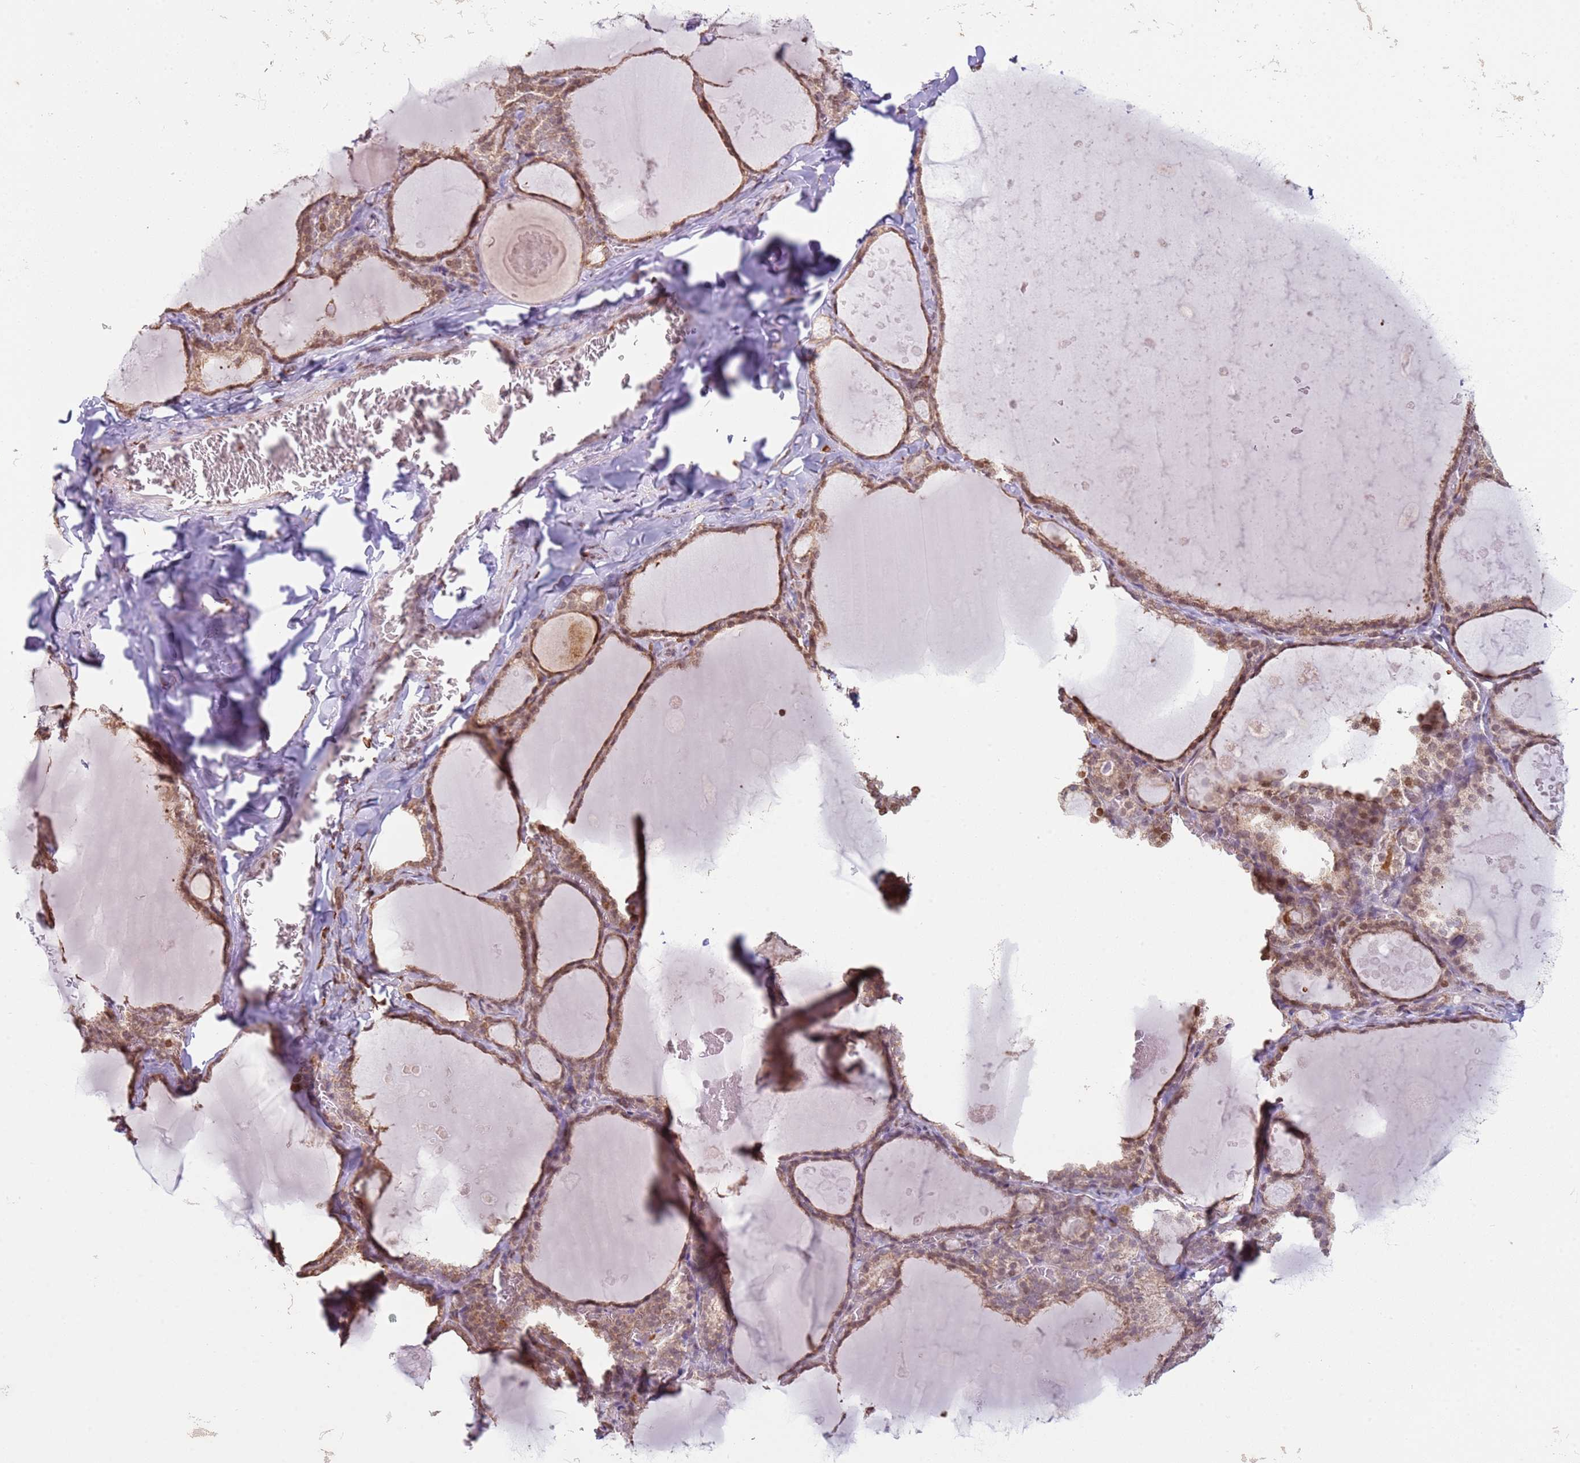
{"staining": {"intensity": "moderate", "quantity": ">75%", "location": "cytoplasmic/membranous"}, "tissue": "thyroid gland", "cell_type": "Glandular cells", "image_type": "normal", "snomed": [{"axis": "morphology", "description": "Normal tissue, NOS"}, {"axis": "topography", "description": "Thyroid gland"}], "caption": "High-power microscopy captured an immunohistochemistry (IHC) photomicrograph of unremarkable thyroid gland, revealing moderate cytoplasmic/membranous positivity in about >75% of glandular cells. Using DAB (3,3'-diaminobenzidine) (brown) and hematoxylin (blue) stains, captured at high magnification using brightfield microscopy.", "gene": "SCAF1", "patient": {"sex": "male", "age": 56}}